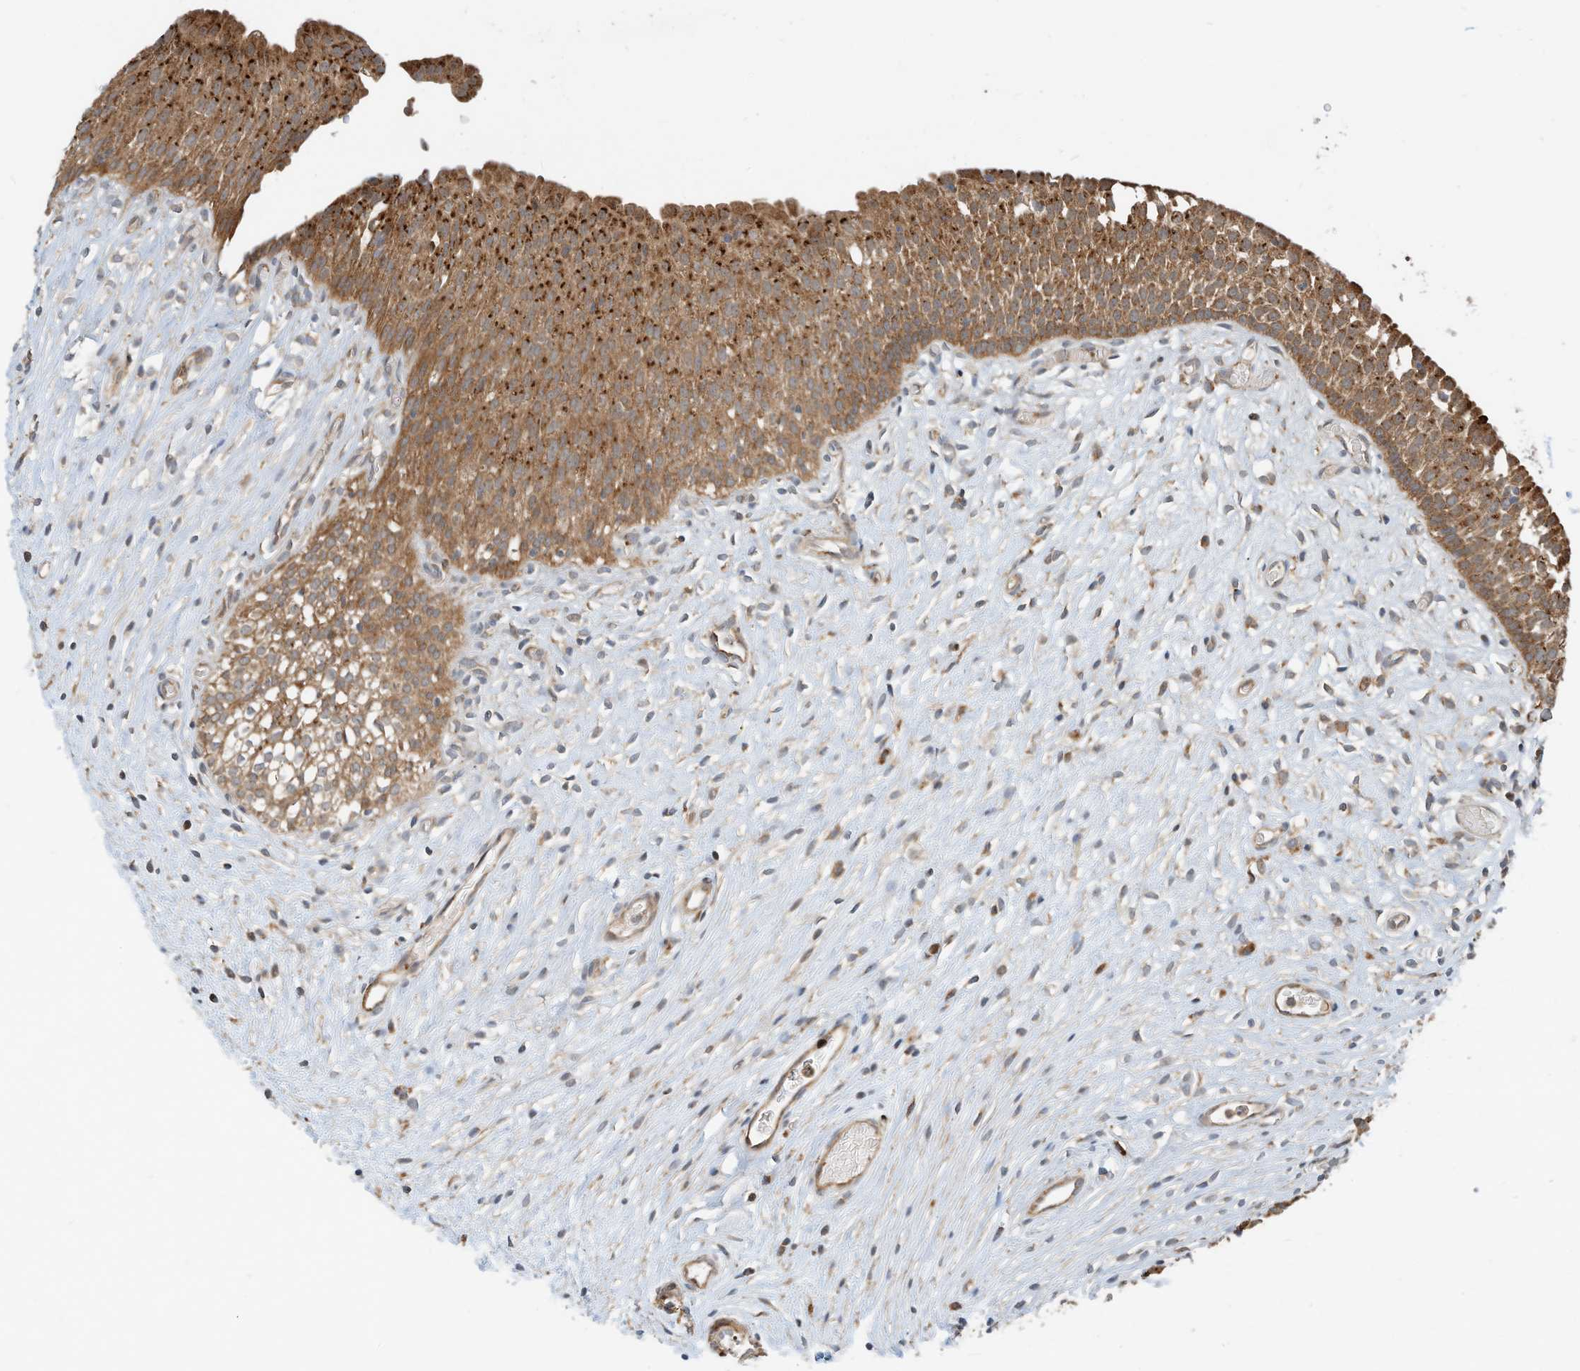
{"staining": {"intensity": "strong", "quantity": ">75%", "location": "cytoplasmic/membranous"}, "tissue": "urinary bladder", "cell_type": "Urothelial cells", "image_type": "normal", "snomed": [{"axis": "morphology", "description": "Normal tissue, NOS"}, {"axis": "topography", "description": "Urinary bladder"}], "caption": "A high amount of strong cytoplasmic/membranous expression is identified in about >75% of urothelial cells in normal urinary bladder. The protein is stained brown, and the nuclei are stained in blue (DAB (3,3'-diaminobenzidine) IHC with brightfield microscopy, high magnification).", "gene": "CPAMD8", "patient": {"sex": "male", "age": 1}}